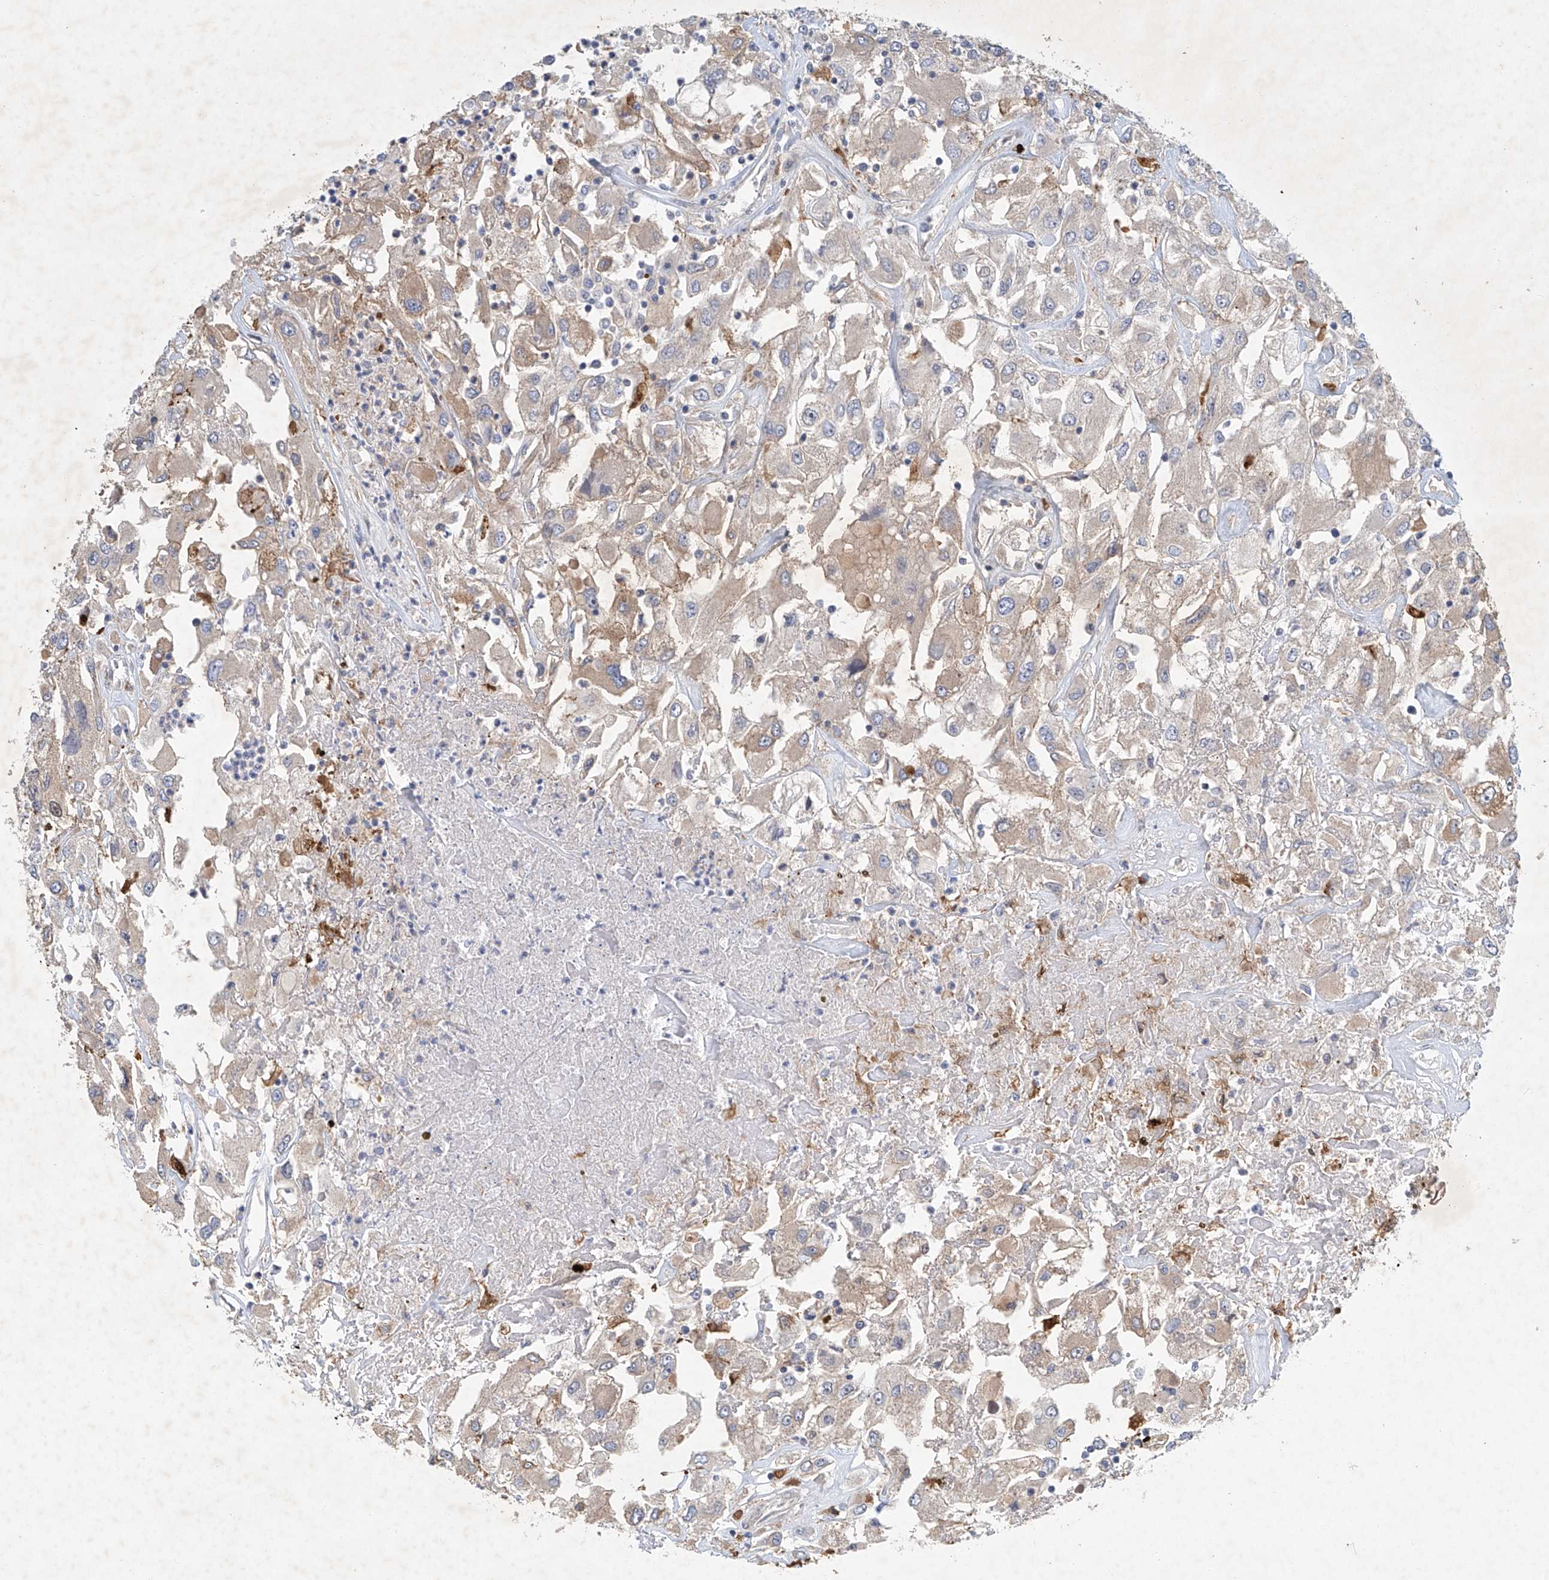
{"staining": {"intensity": "weak", "quantity": ">75%", "location": "cytoplasmic/membranous"}, "tissue": "renal cancer", "cell_type": "Tumor cells", "image_type": "cancer", "snomed": [{"axis": "morphology", "description": "Adenocarcinoma, NOS"}, {"axis": "topography", "description": "Kidney"}], "caption": "Weak cytoplasmic/membranous protein expression is seen in about >75% of tumor cells in adenocarcinoma (renal).", "gene": "CARMIL1", "patient": {"sex": "female", "age": 52}}